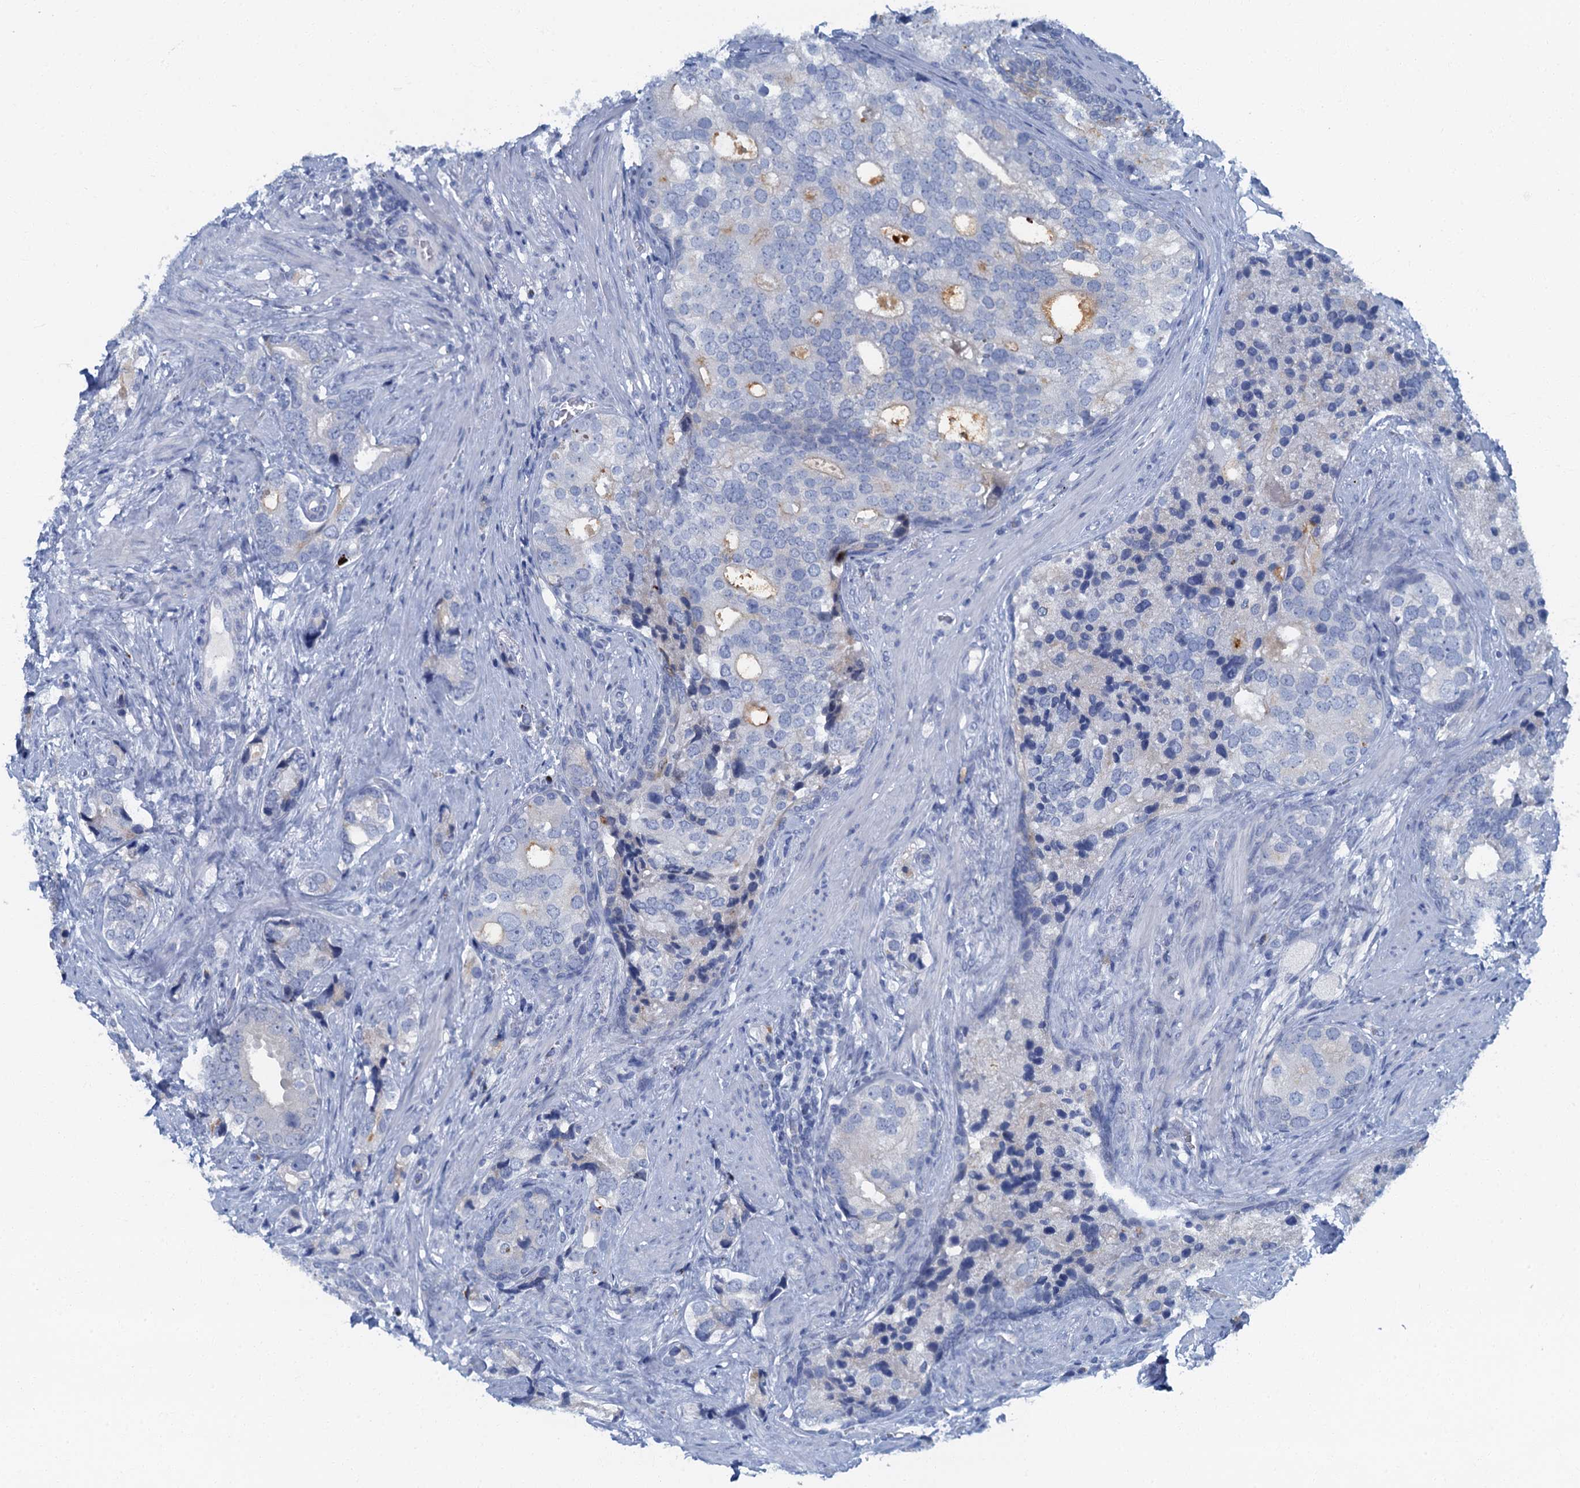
{"staining": {"intensity": "negative", "quantity": "none", "location": "none"}, "tissue": "prostate cancer", "cell_type": "Tumor cells", "image_type": "cancer", "snomed": [{"axis": "morphology", "description": "Adenocarcinoma, High grade"}, {"axis": "topography", "description": "Prostate"}], "caption": "Photomicrograph shows no protein positivity in tumor cells of prostate cancer tissue.", "gene": "LYPD3", "patient": {"sex": "male", "age": 75}}